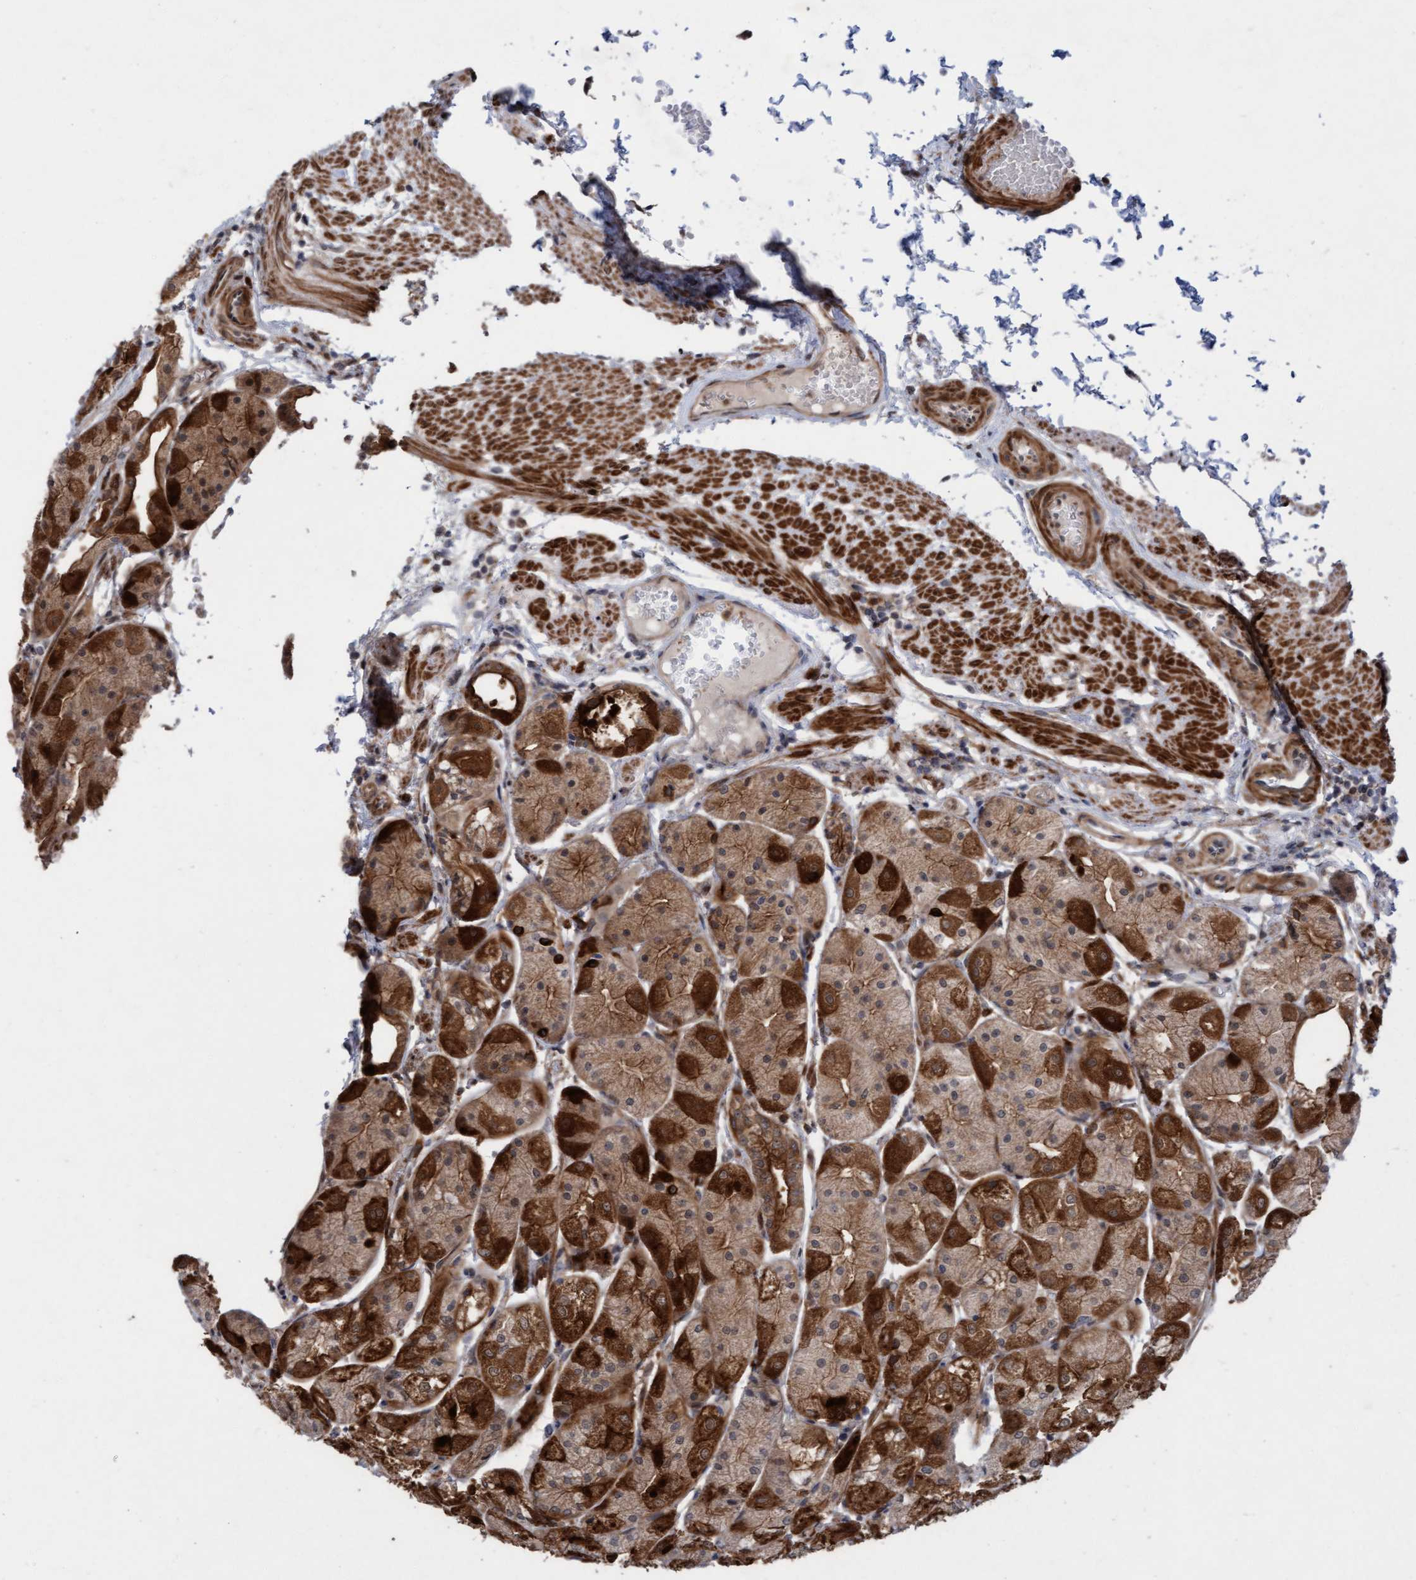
{"staining": {"intensity": "strong", "quantity": ">75%", "location": "cytoplasmic/membranous"}, "tissue": "stomach", "cell_type": "Glandular cells", "image_type": "normal", "snomed": [{"axis": "morphology", "description": "Normal tissue, NOS"}, {"axis": "topography", "description": "Stomach, upper"}], "caption": "A high-resolution micrograph shows immunohistochemistry (IHC) staining of benign stomach, which reveals strong cytoplasmic/membranous positivity in about >75% of glandular cells. The staining was performed using DAB to visualize the protein expression in brown, while the nuclei were stained in blue with hematoxylin (Magnification: 20x).", "gene": "RAP1GAP2", "patient": {"sex": "male", "age": 72}}